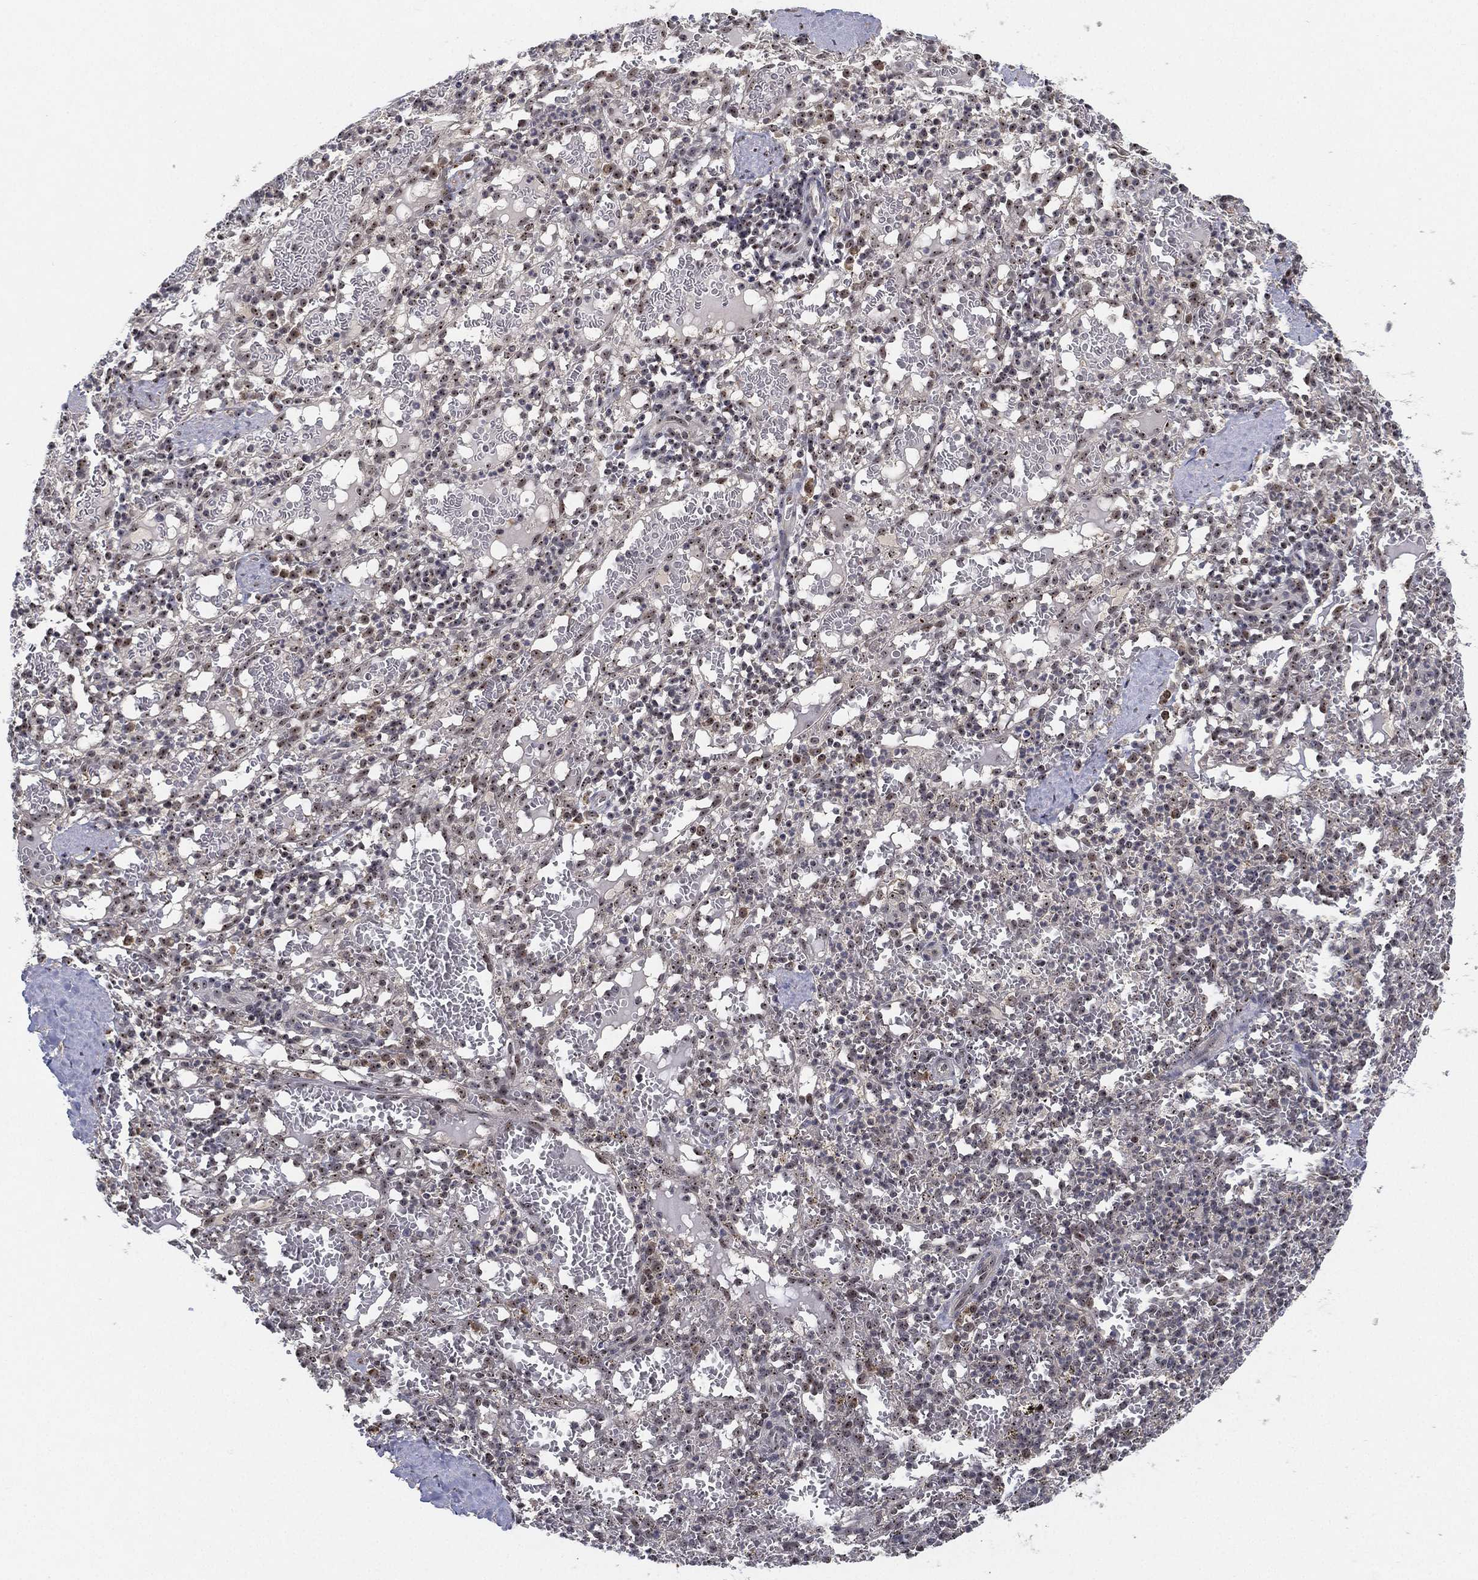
{"staining": {"intensity": "strong", "quantity": "<25%", "location": "nuclear"}, "tissue": "spleen", "cell_type": "Cells in red pulp", "image_type": "normal", "snomed": [{"axis": "morphology", "description": "Normal tissue, NOS"}, {"axis": "topography", "description": "Spleen"}], "caption": "Protein staining of benign spleen demonstrates strong nuclear expression in approximately <25% of cells in red pulp.", "gene": "PPP1R16B", "patient": {"sex": "male", "age": 11}}